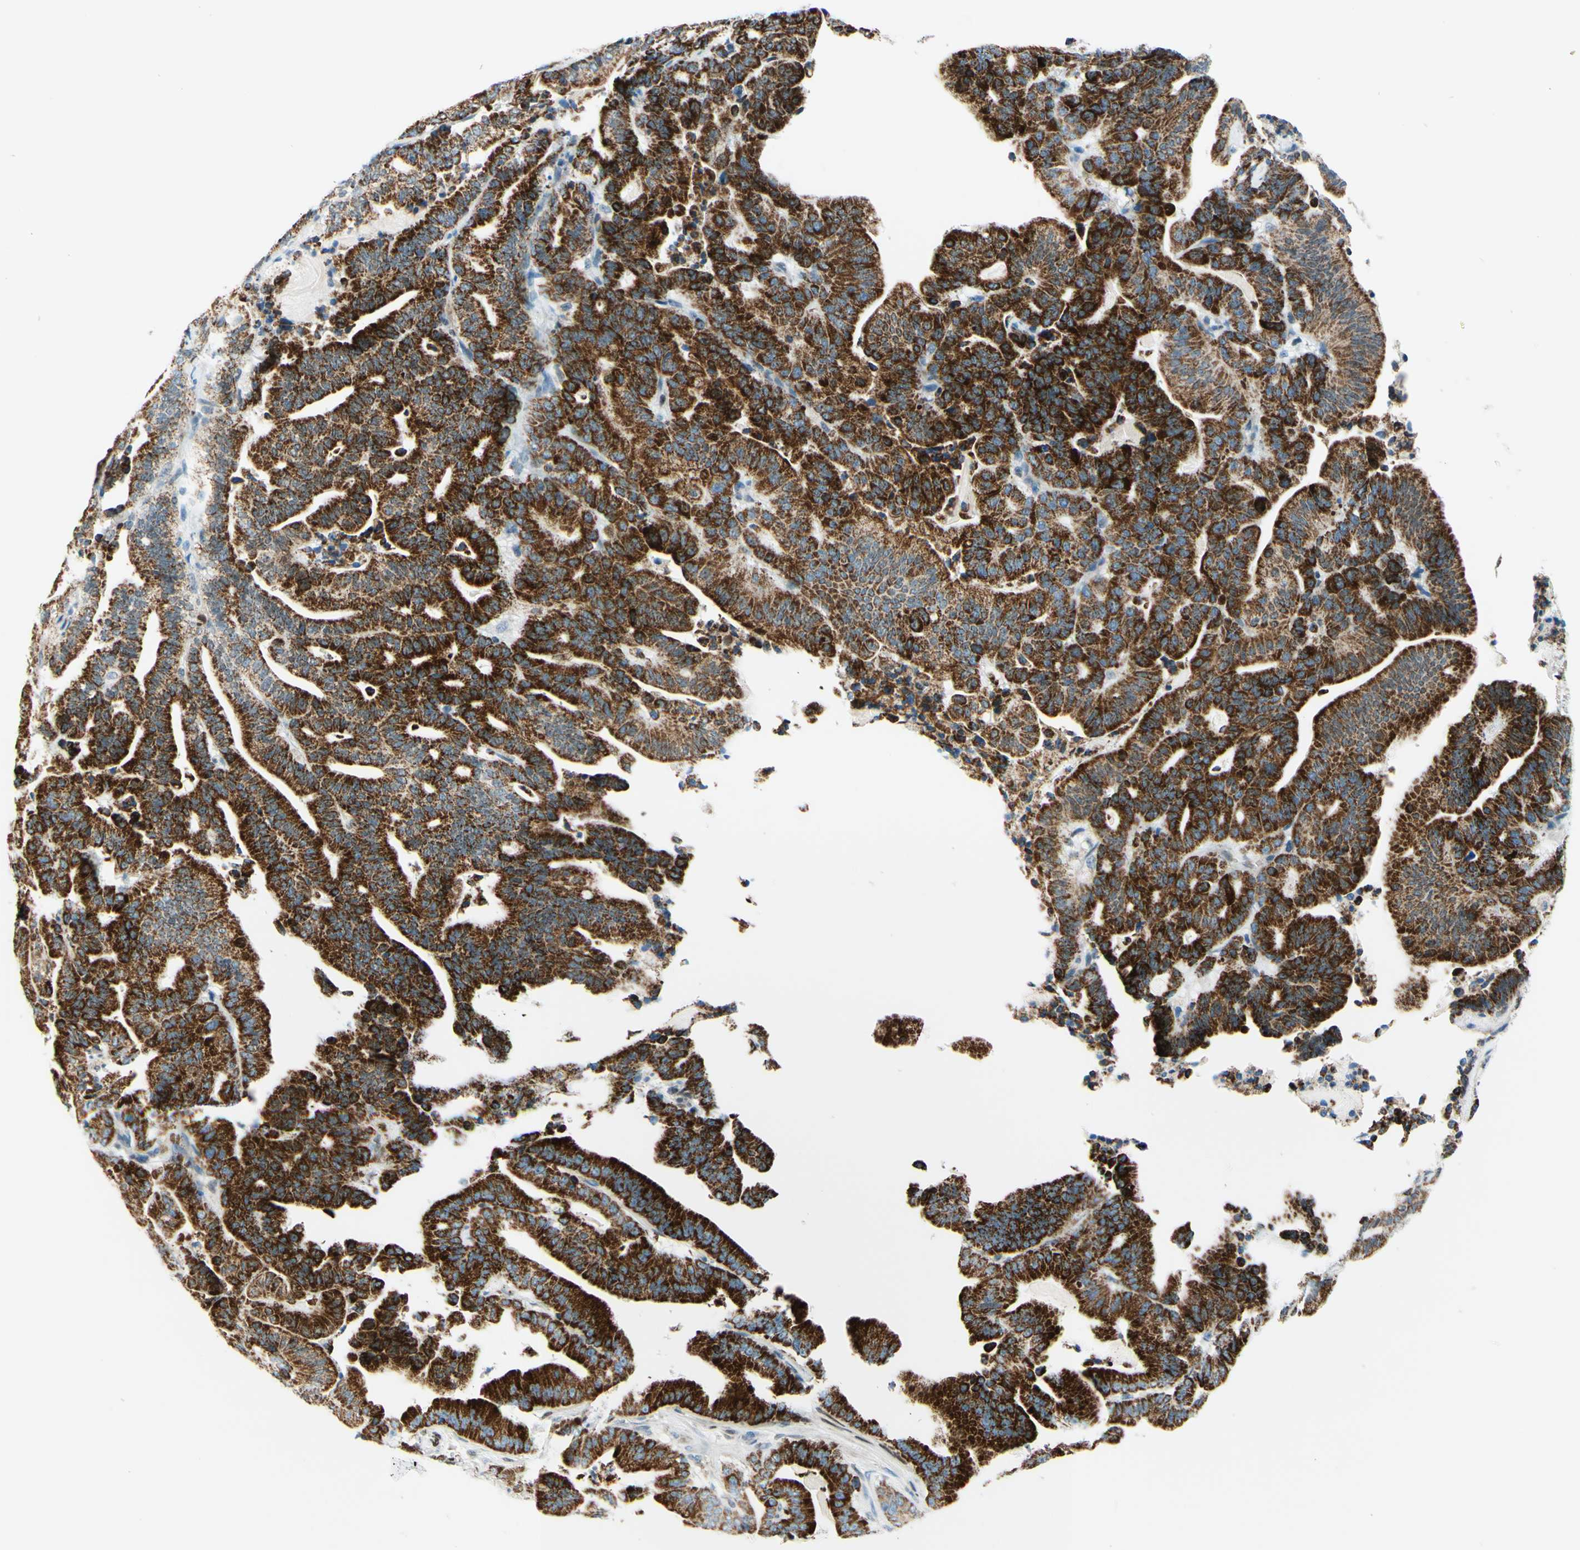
{"staining": {"intensity": "strong", "quantity": ">75%", "location": "cytoplasmic/membranous"}, "tissue": "pancreatic cancer", "cell_type": "Tumor cells", "image_type": "cancer", "snomed": [{"axis": "morphology", "description": "Adenocarcinoma, NOS"}, {"axis": "topography", "description": "Pancreas"}], "caption": "Immunohistochemistry (IHC) image of neoplastic tissue: pancreatic cancer (adenocarcinoma) stained using immunohistochemistry demonstrates high levels of strong protein expression localized specifically in the cytoplasmic/membranous of tumor cells, appearing as a cytoplasmic/membranous brown color.", "gene": "CBX7", "patient": {"sex": "male", "age": 63}}